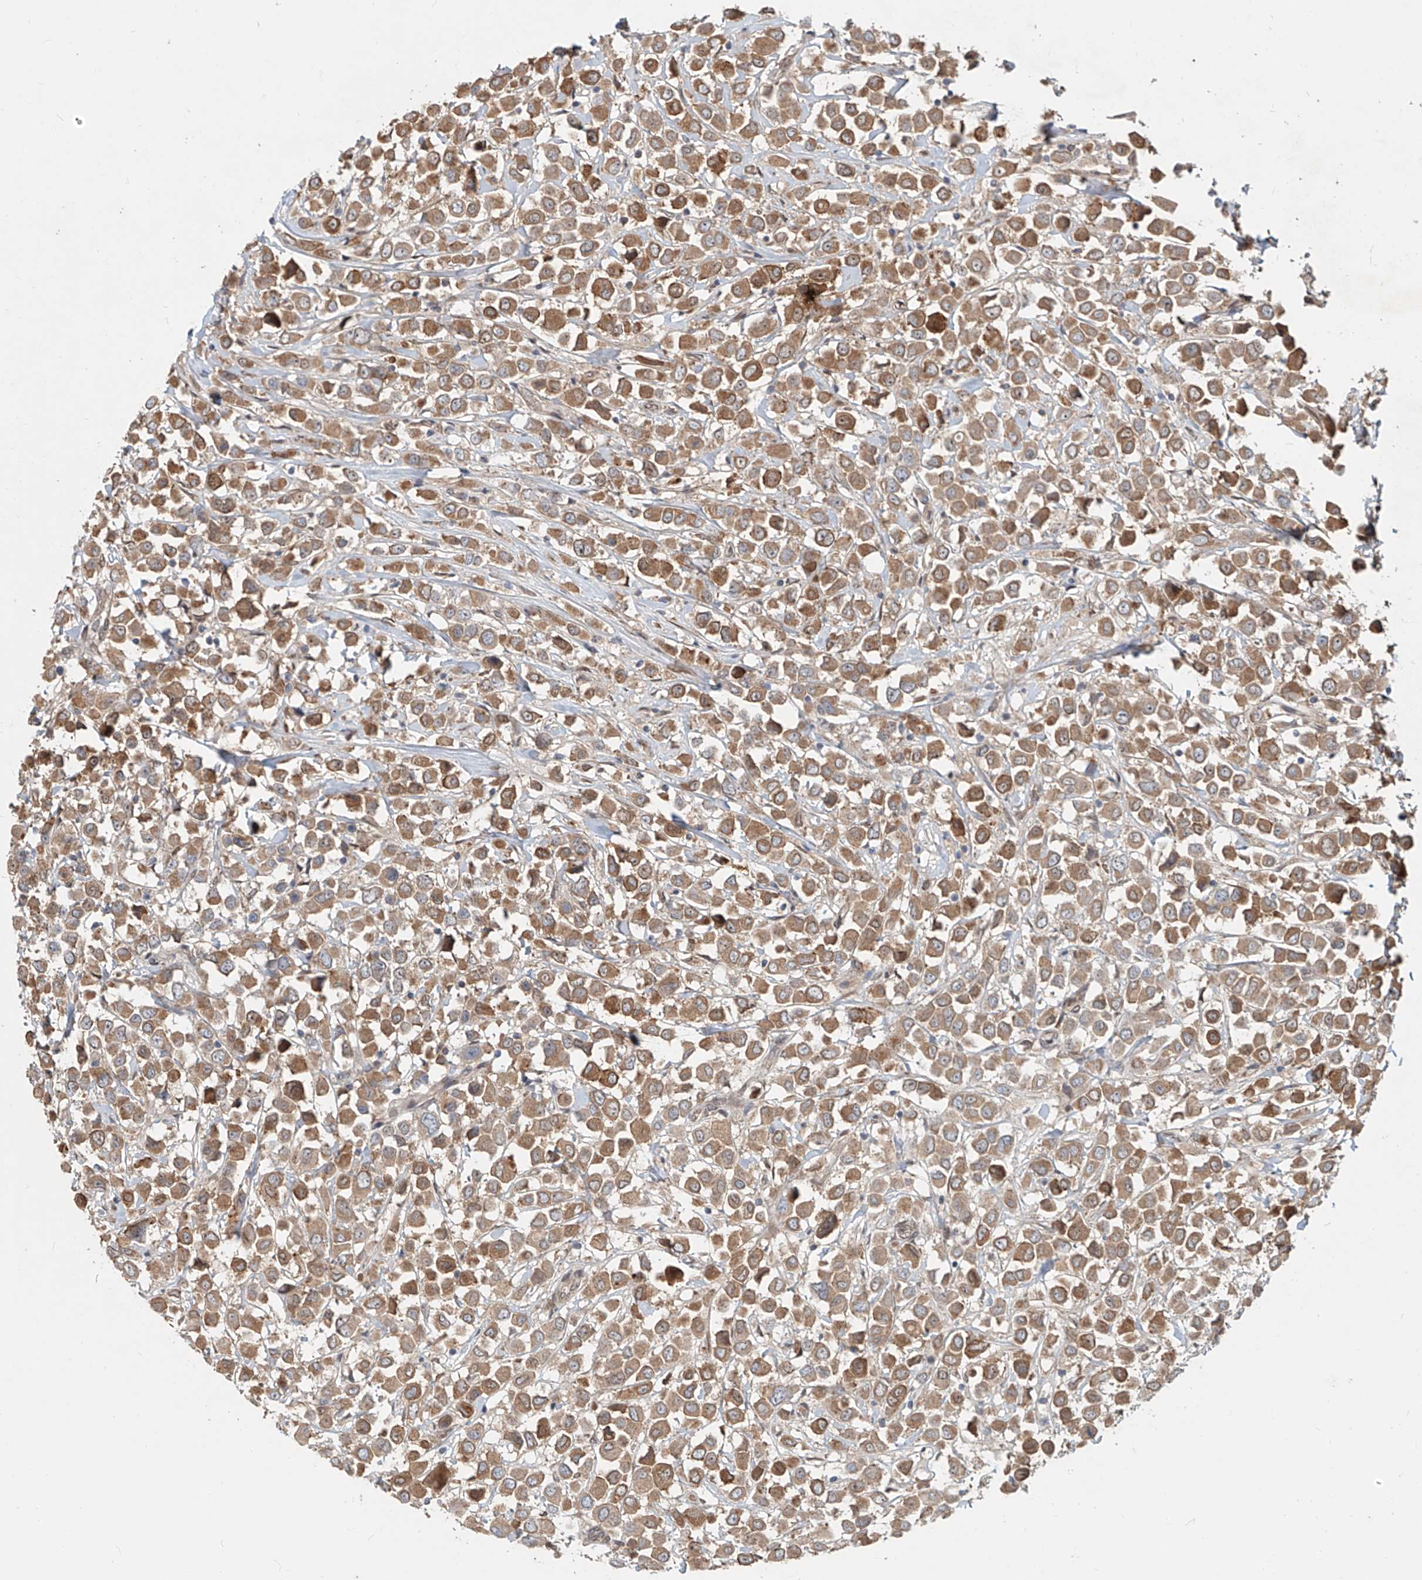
{"staining": {"intensity": "moderate", "quantity": ">75%", "location": "cytoplasmic/membranous"}, "tissue": "breast cancer", "cell_type": "Tumor cells", "image_type": "cancer", "snomed": [{"axis": "morphology", "description": "Duct carcinoma"}, {"axis": "topography", "description": "Breast"}], "caption": "This micrograph shows breast cancer (infiltrating ductal carcinoma) stained with immunohistochemistry to label a protein in brown. The cytoplasmic/membranous of tumor cells show moderate positivity for the protein. Nuclei are counter-stained blue.", "gene": "SASH1", "patient": {"sex": "female", "age": 61}}